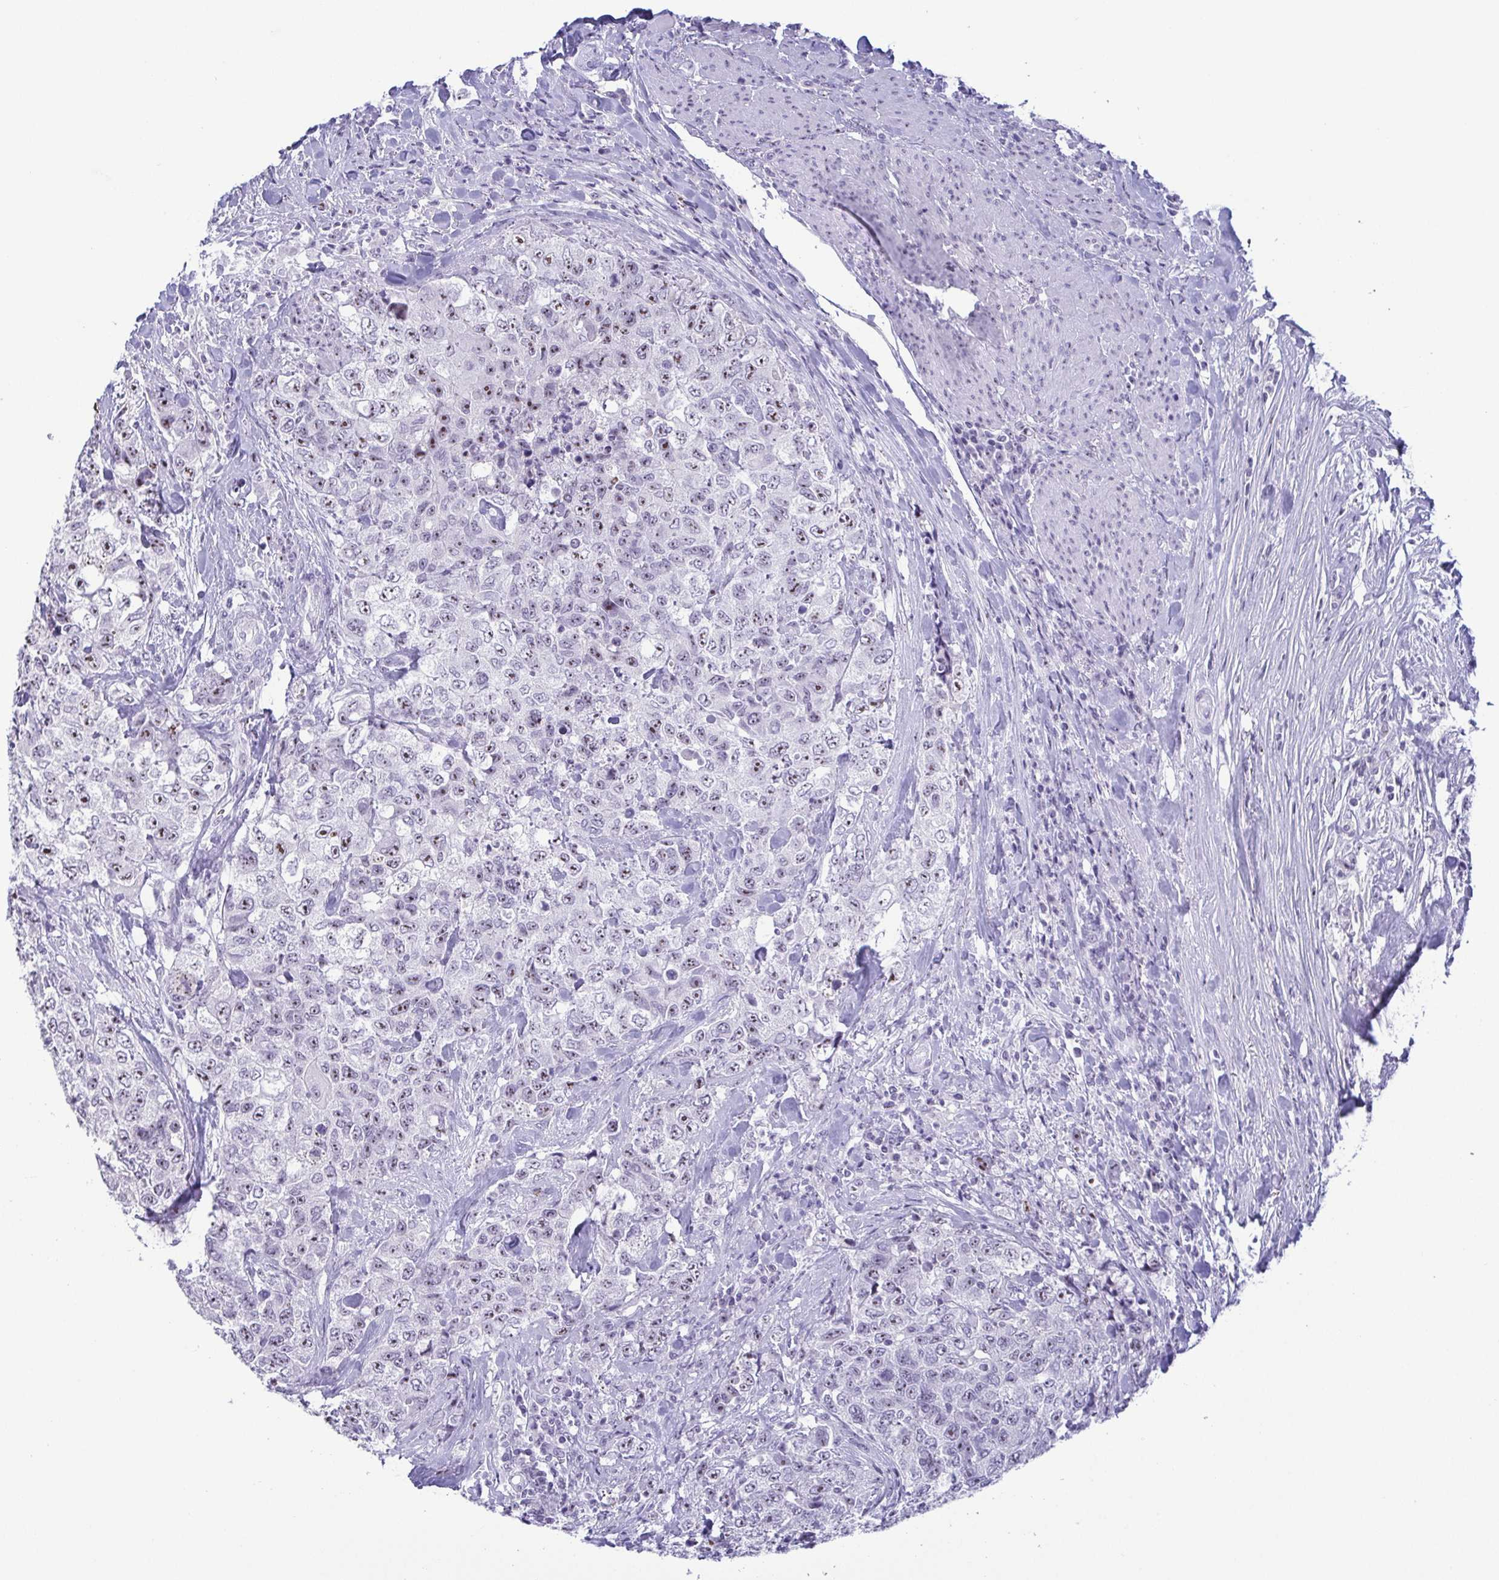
{"staining": {"intensity": "moderate", "quantity": "25%-75%", "location": "nuclear"}, "tissue": "urothelial cancer", "cell_type": "Tumor cells", "image_type": "cancer", "snomed": [{"axis": "morphology", "description": "Urothelial carcinoma, High grade"}, {"axis": "topography", "description": "Urinary bladder"}], "caption": "Human high-grade urothelial carcinoma stained with a brown dye demonstrates moderate nuclear positive staining in approximately 25%-75% of tumor cells.", "gene": "BZW1", "patient": {"sex": "female", "age": 78}}